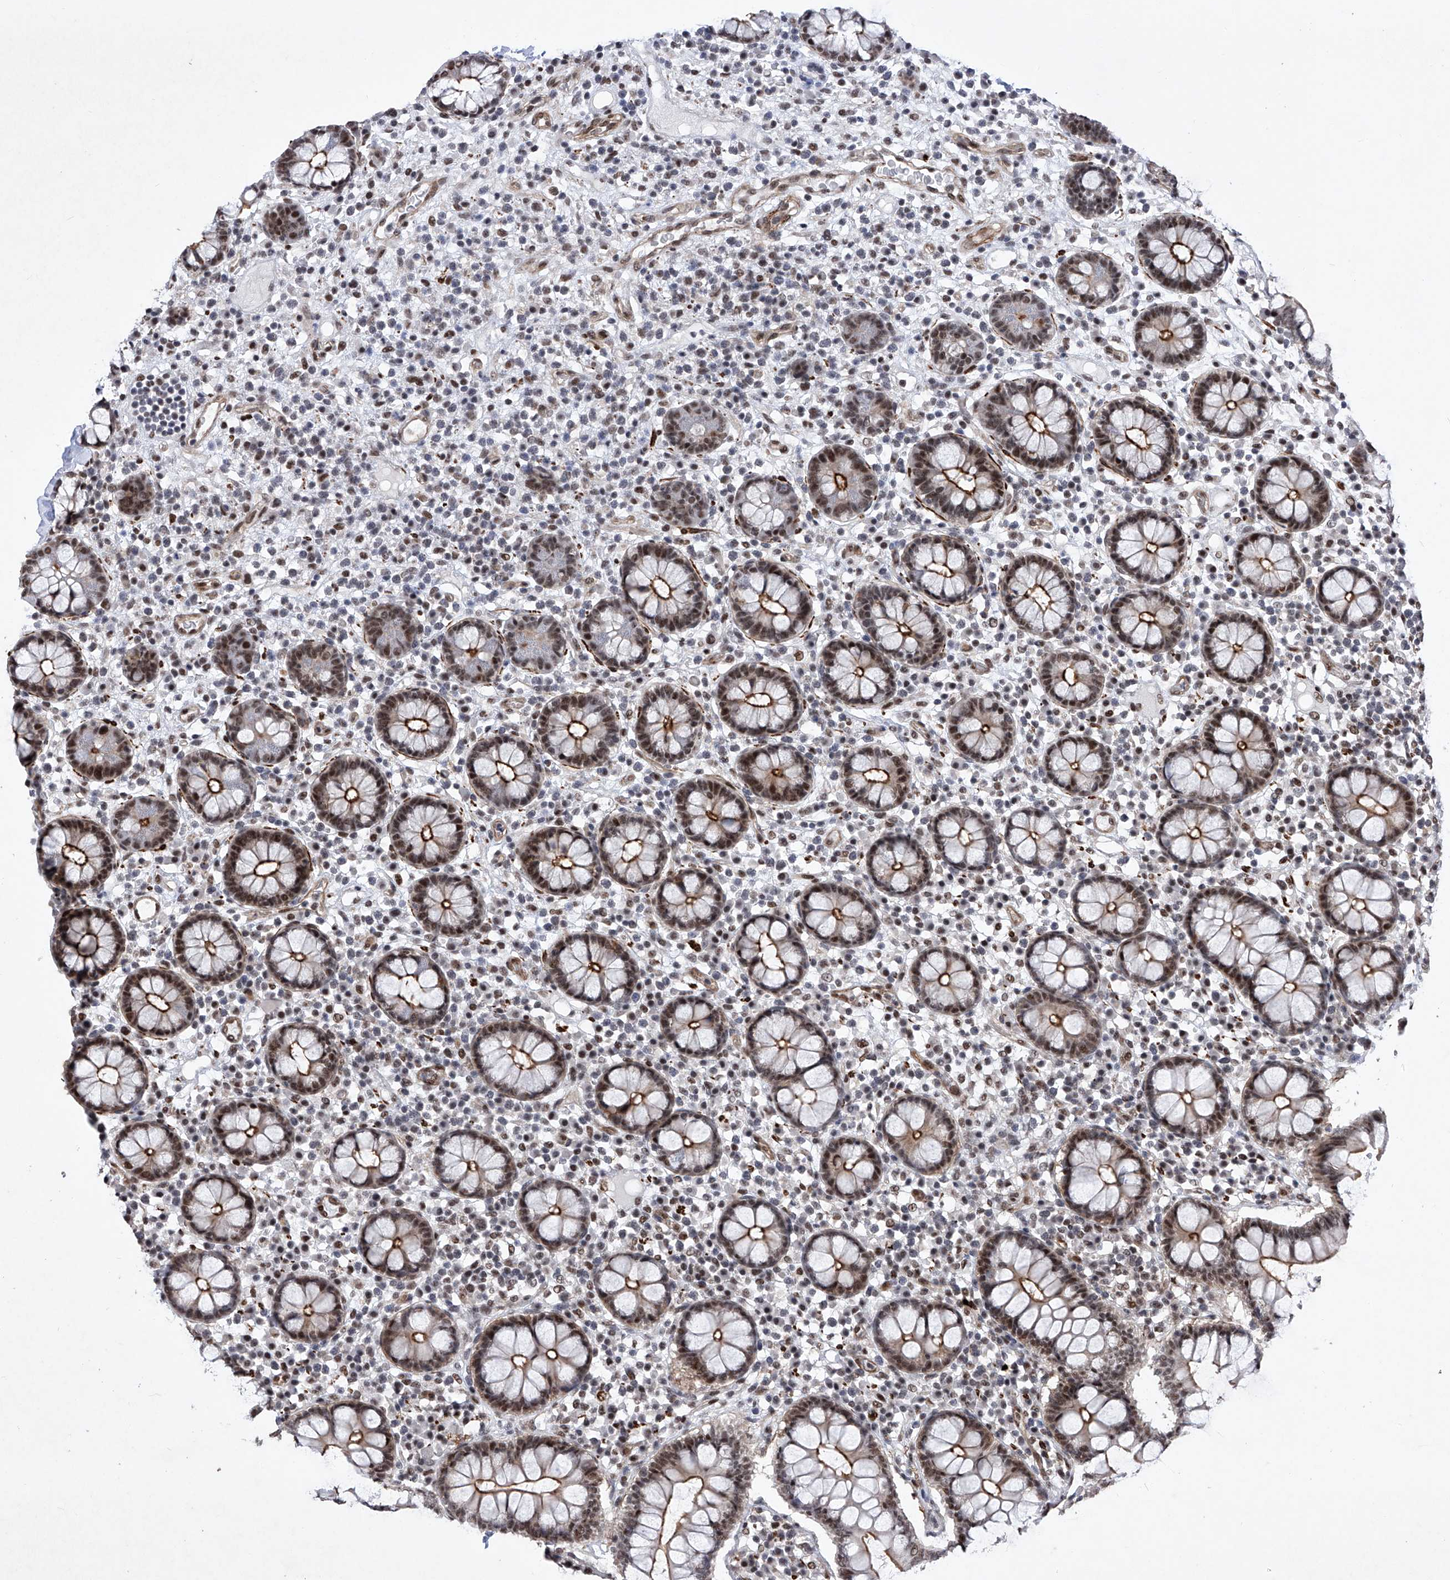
{"staining": {"intensity": "strong", "quantity": ">75%", "location": "cytoplasmic/membranous"}, "tissue": "colon", "cell_type": "Endothelial cells", "image_type": "normal", "snomed": [{"axis": "morphology", "description": "Normal tissue, NOS"}, {"axis": "topography", "description": "Colon"}], "caption": "Strong cytoplasmic/membranous positivity is present in approximately >75% of endothelial cells in unremarkable colon.", "gene": "NFATC4", "patient": {"sex": "female", "age": 79}}